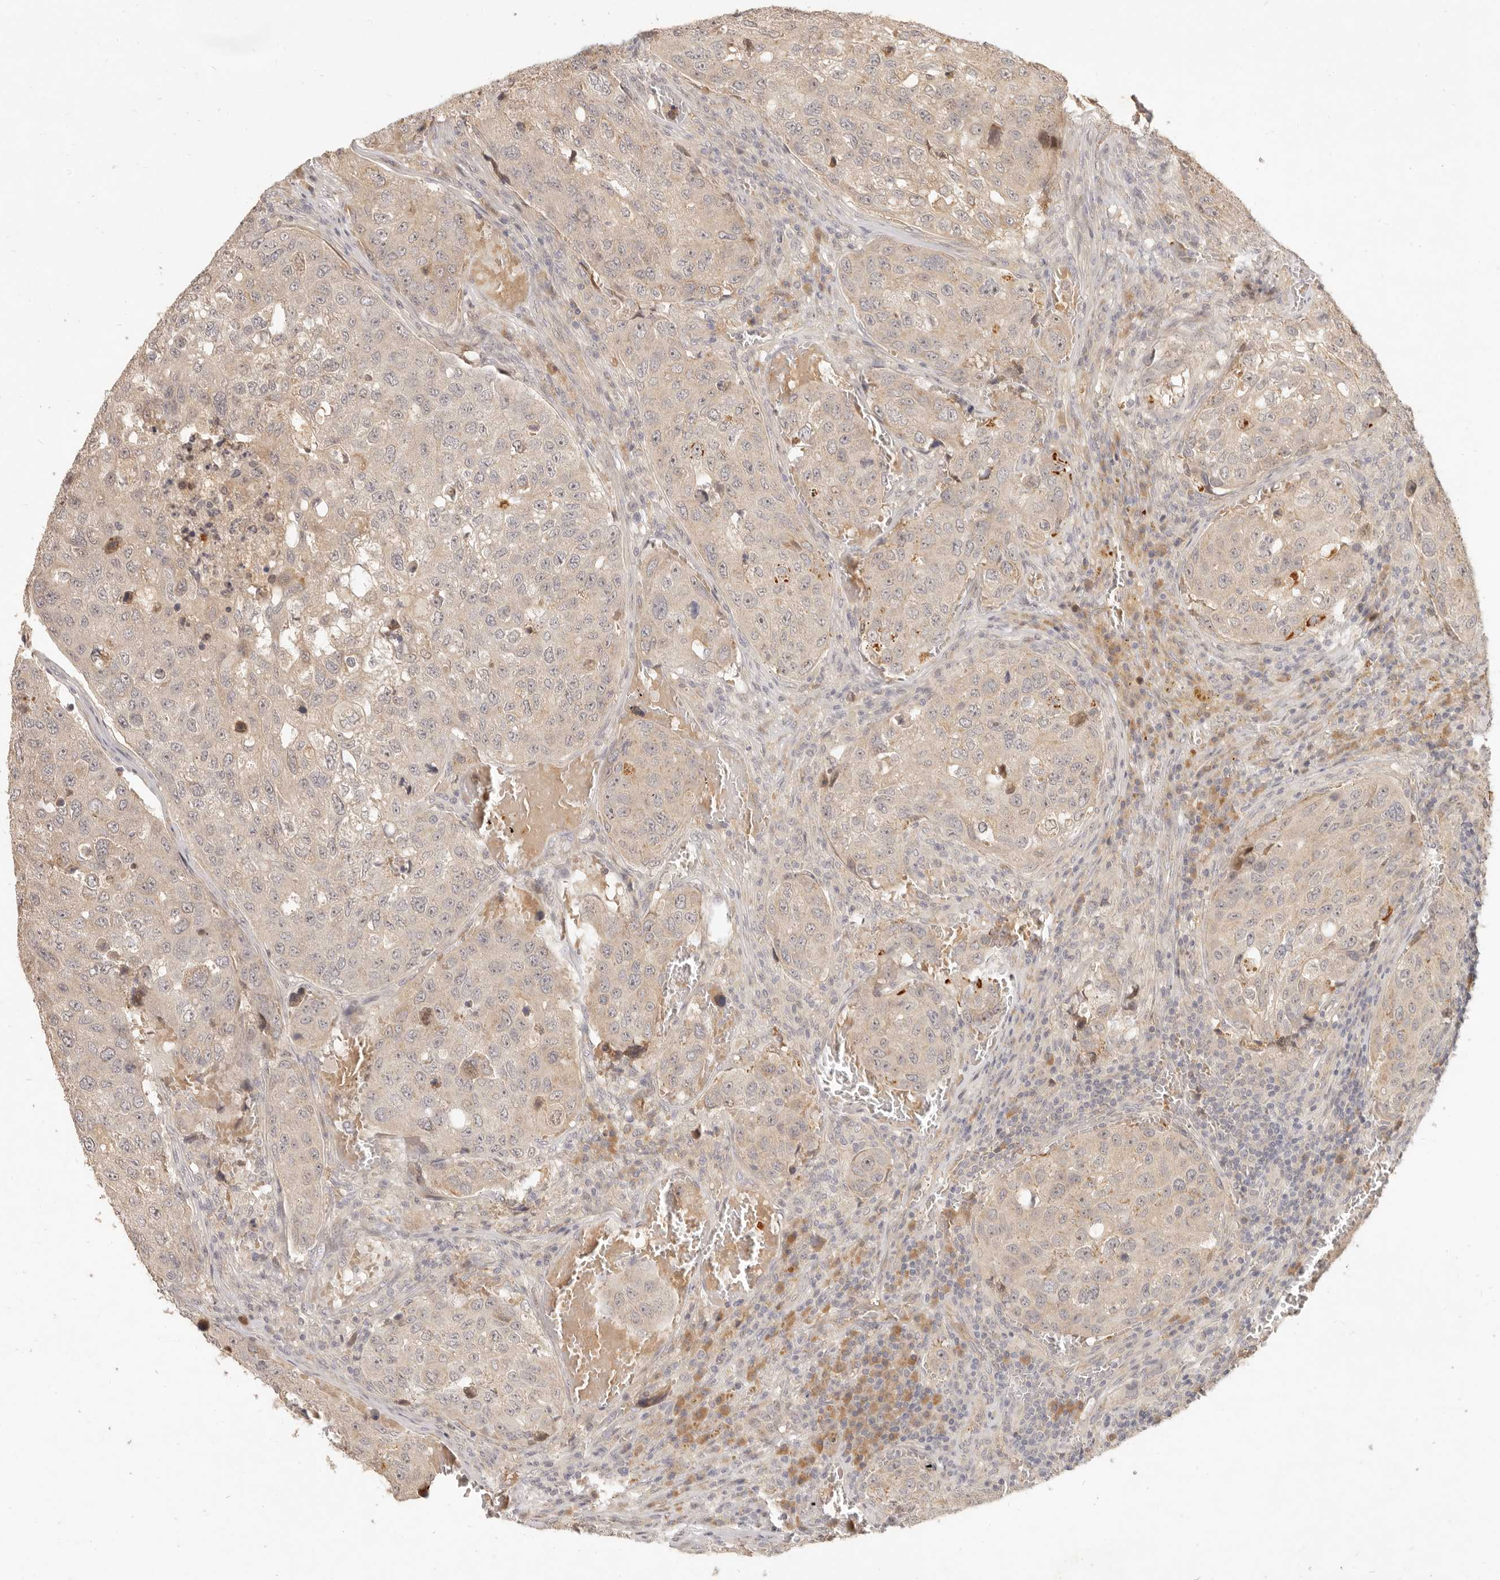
{"staining": {"intensity": "moderate", "quantity": ">75%", "location": "cytoplasmic/membranous"}, "tissue": "urothelial cancer", "cell_type": "Tumor cells", "image_type": "cancer", "snomed": [{"axis": "morphology", "description": "Urothelial carcinoma, High grade"}, {"axis": "topography", "description": "Lymph node"}, {"axis": "topography", "description": "Urinary bladder"}], "caption": "Immunohistochemistry (IHC) photomicrograph of high-grade urothelial carcinoma stained for a protein (brown), which exhibits medium levels of moderate cytoplasmic/membranous expression in approximately >75% of tumor cells.", "gene": "UBXN11", "patient": {"sex": "male", "age": 51}}